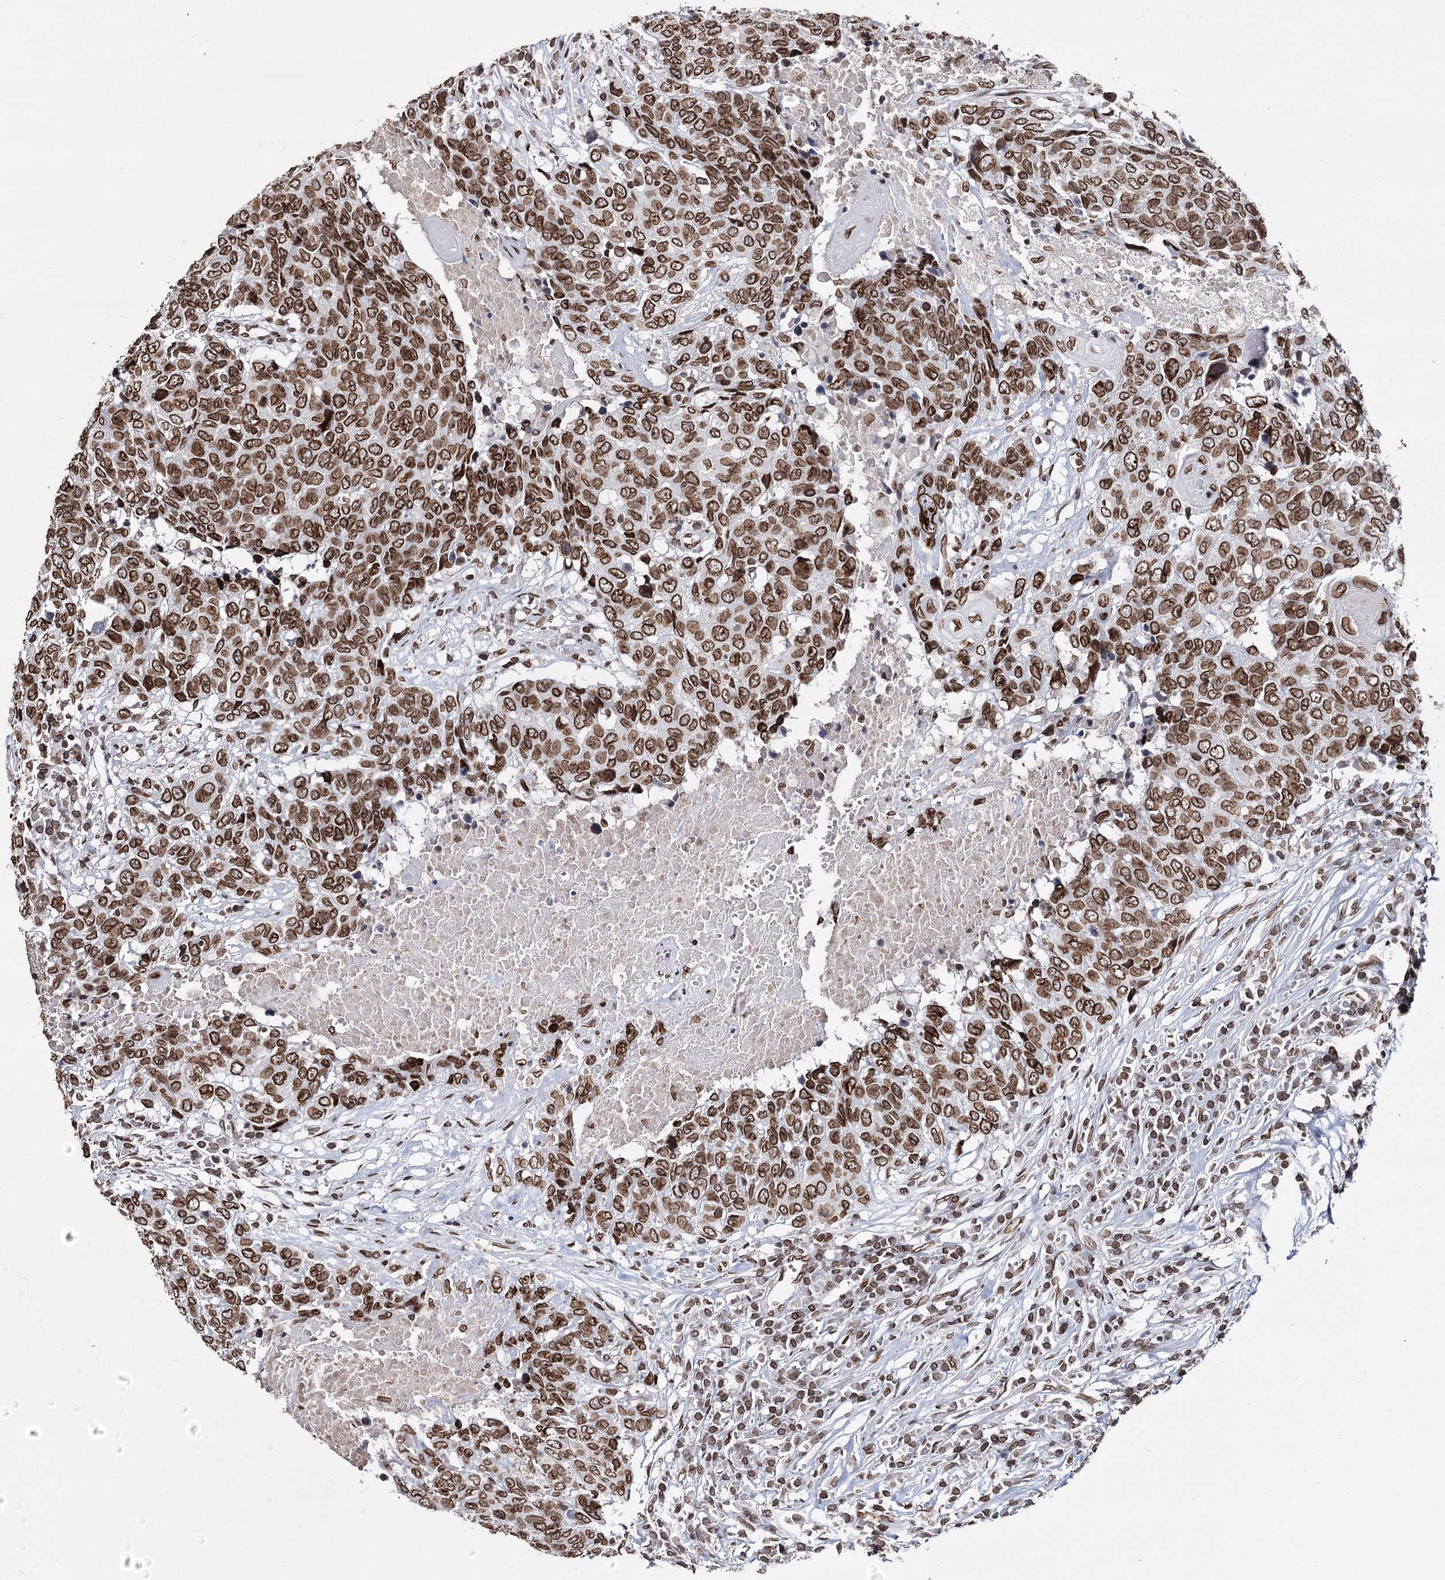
{"staining": {"intensity": "moderate", "quantity": ">75%", "location": "cytoplasmic/membranous,nuclear"}, "tissue": "head and neck cancer", "cell_type": "Tumor cells", "image_type": "cancer", "snomed": [{"axis": "morphology", "description": "Squamous cell carcinoma, NOS"}, {"axis": "topography", "description": "Head-Neck"}], "caption": "DAB immunohistochemical staining of head and neck cancer shows moderate cytoplasmic/membranous and nuclear protein expression in approximately >75% of tumor cells.", "gene": "KIAA0930", "patient": {"sex": "male", "age": 66}}